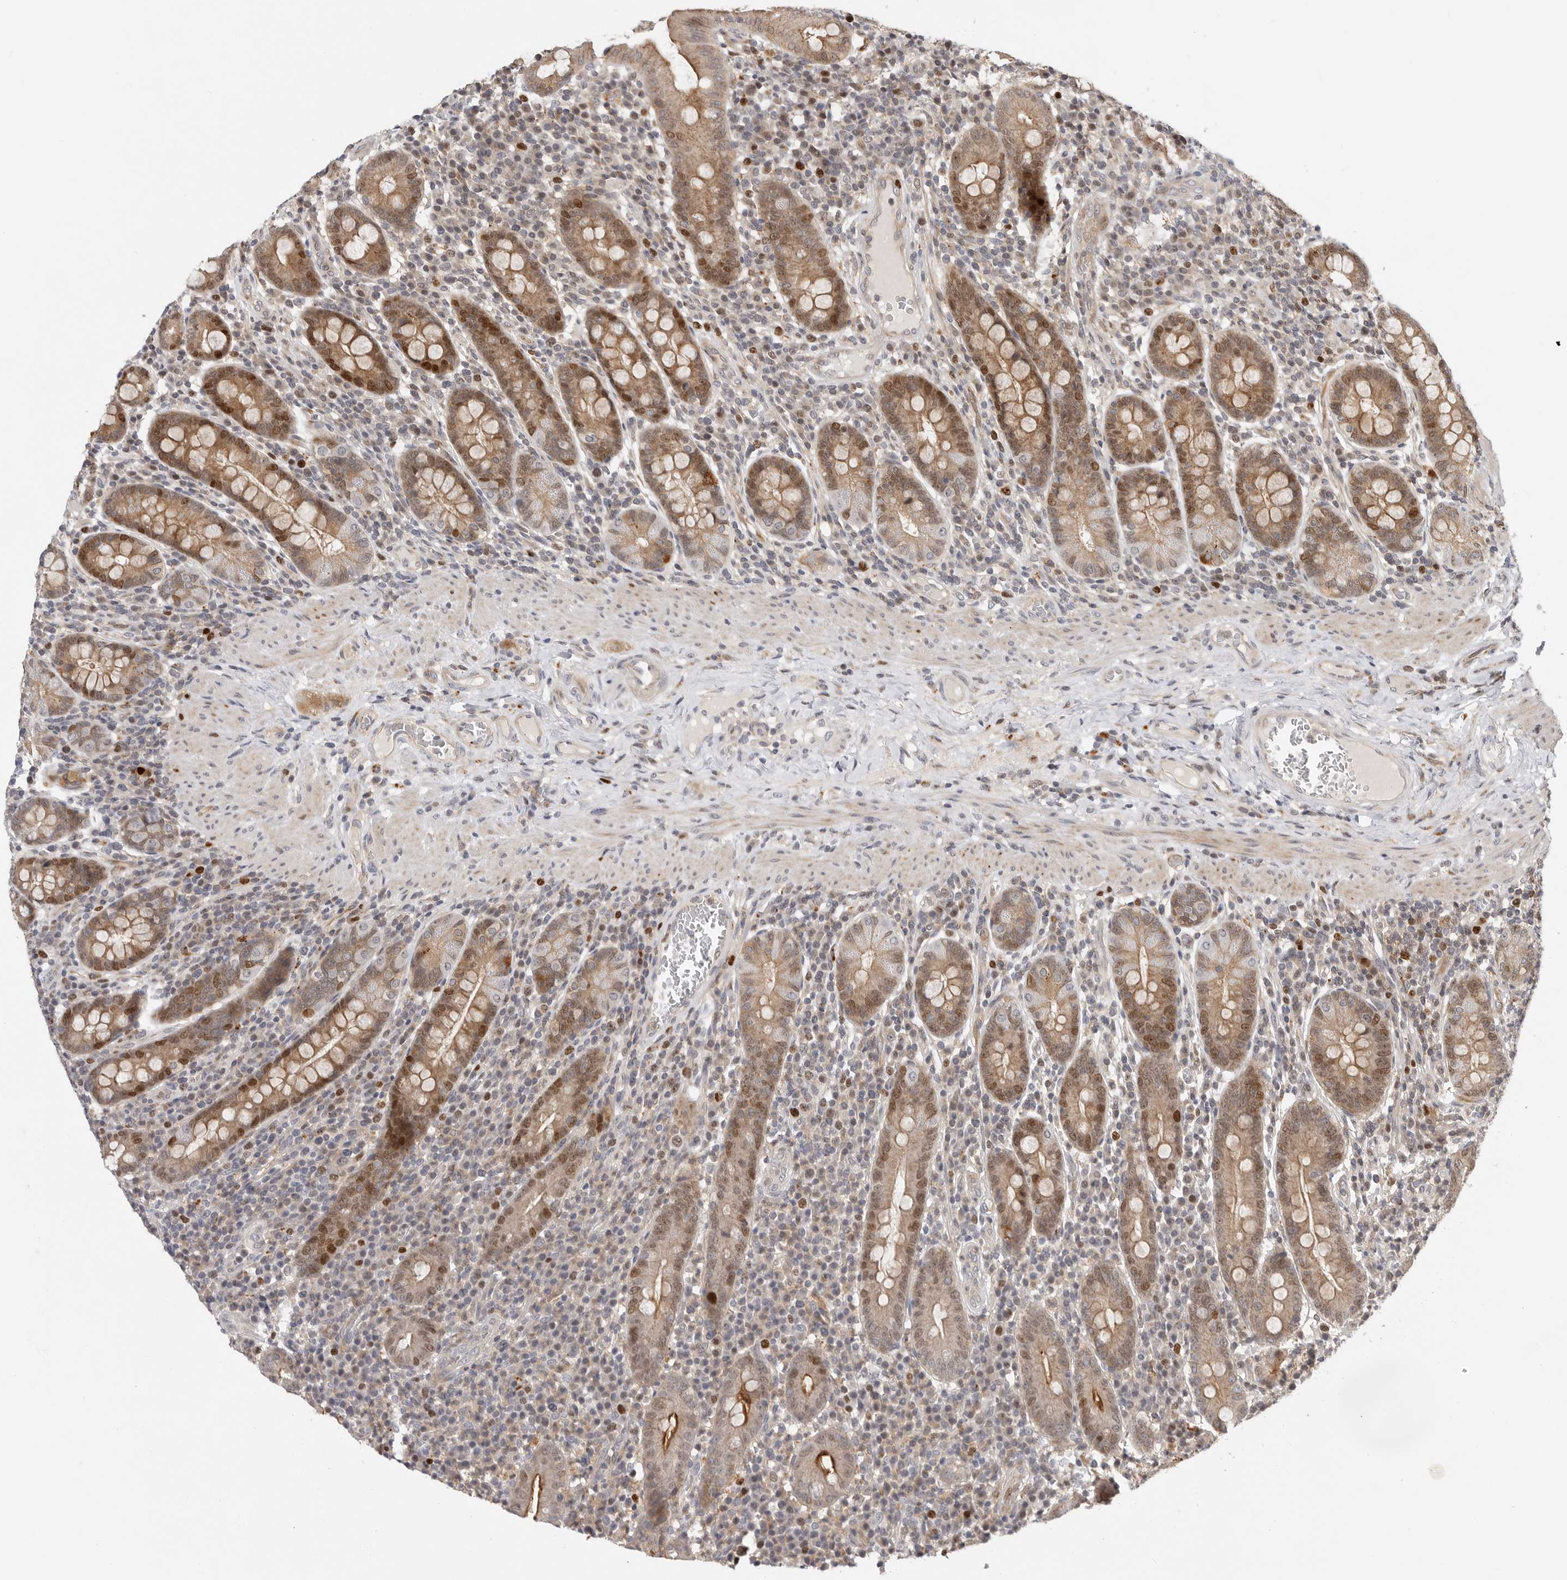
{"staining": {"intensity": "strong", "quantity": ">75%", "location": "cytoplasmic/membranous,nuclear"}, "tissue": "duodenum", "cell_type": "Glandular cells", "image_type": "normal", "snomed": [{"axis": "morphology", "description": "Normal tissue, NOS"}, {"axis": "morphology", "description": "Adenocarcinoma, NOS"}, {"axis": "topography", "description": "Pancreas"}, {"axis": "topography", "description": "Duodenum"}], "caption": "The image demonstrates a brown stain indicating the presence of a protein in the cytoplasmic/membranous,nuclear of glandular cells in duodenum. The staining is performed using DAB brown chromogen to label protein expression. The nuclei are counter-stained blue using hematoxylin.", "gene": "CSNK1G3", "patient": {"sex": "male", "age": 50}}